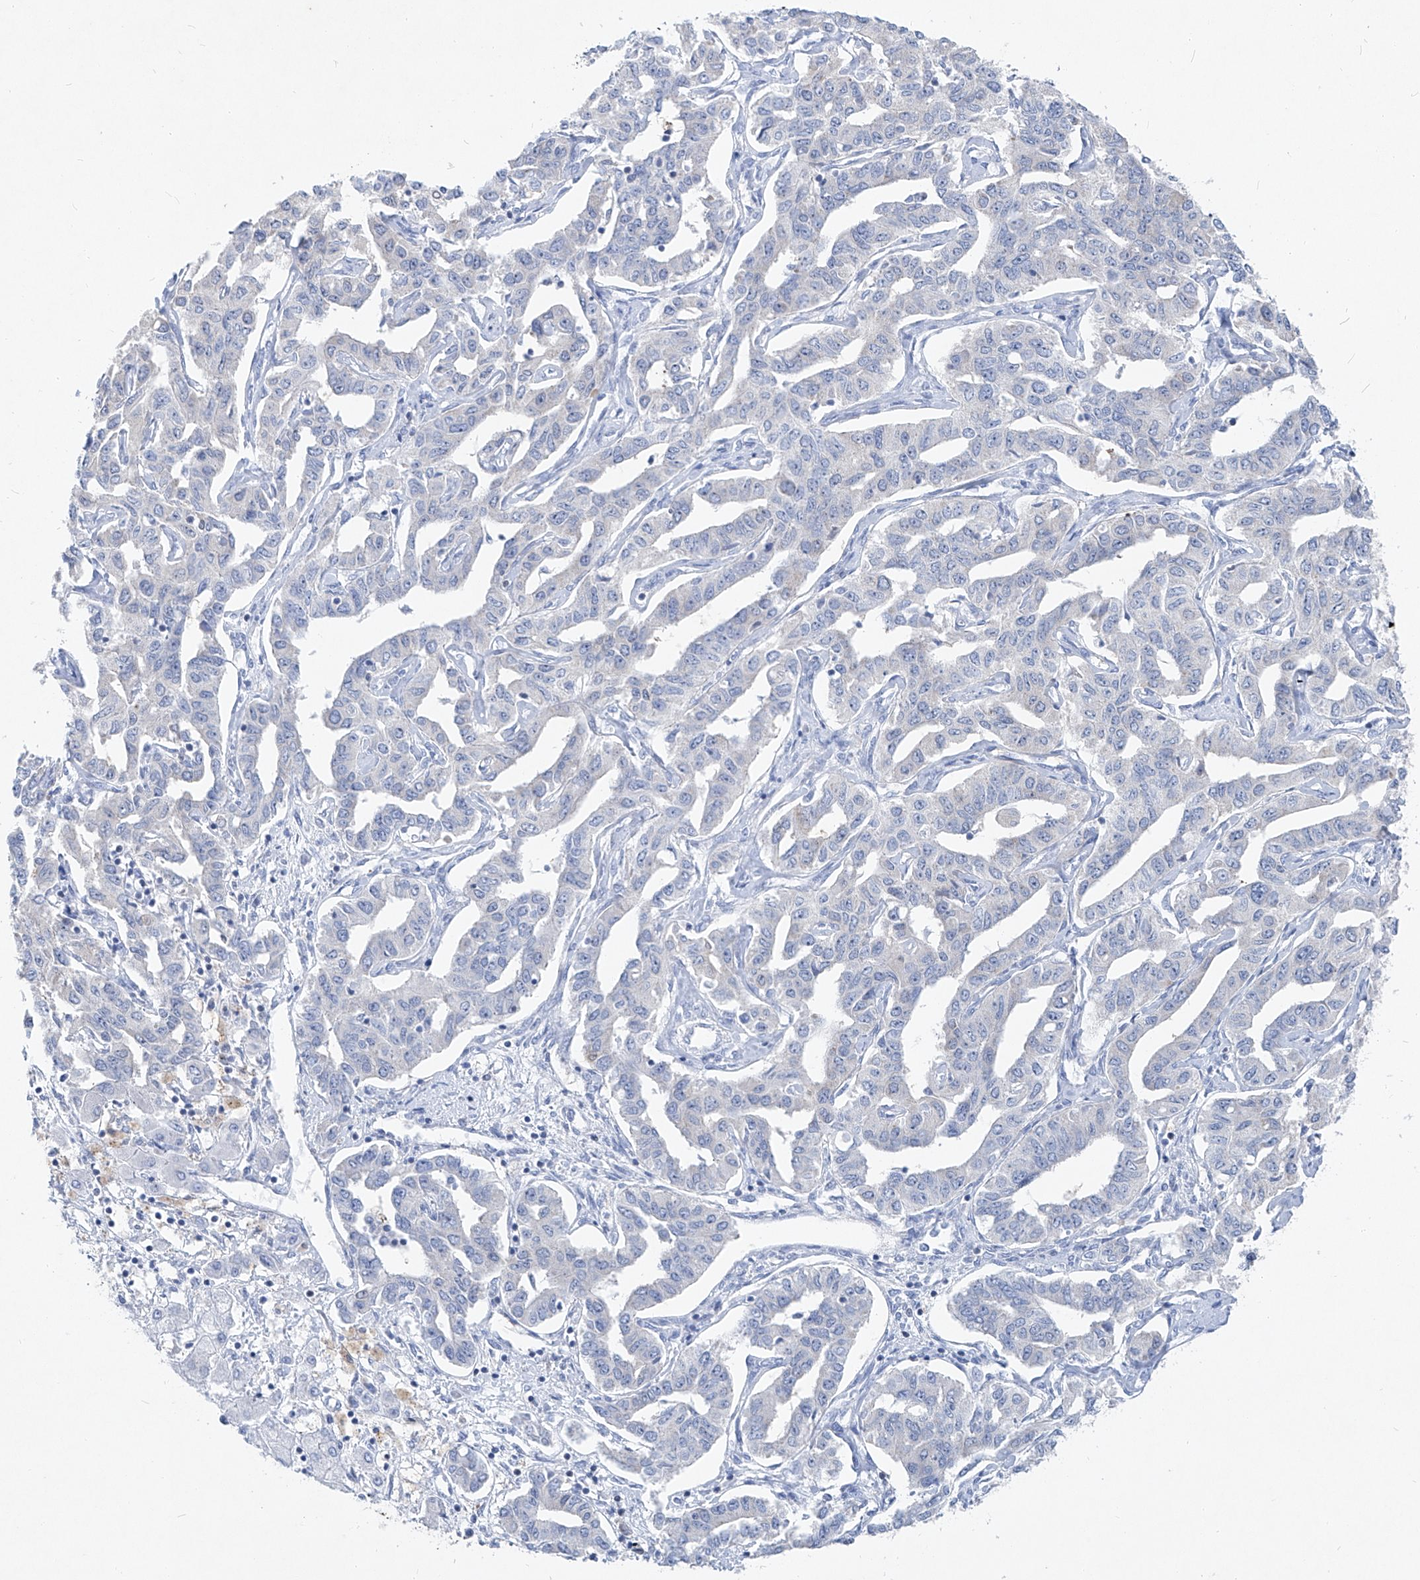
{"staining": {"intensity": "negative", "quantity": "none", "location": "none"}, "tissue": "liver cancer", "cell_type": "Tumor cells", "image_type": "cancer", "snomed": [{"axis": "morphology", "description": "Cholangiocarcinoma"}, {"axis": "topography", "description": "Liver"}], "caption": "Protein analysis of liver cancer shows no significant expression in tumor cells. (DAB (3,3'-diaminobenzidine) immunohistochemistry (IHC), high magnification).", "gene": "UFL1", "patient": {"sex": "male", "age": 59}}